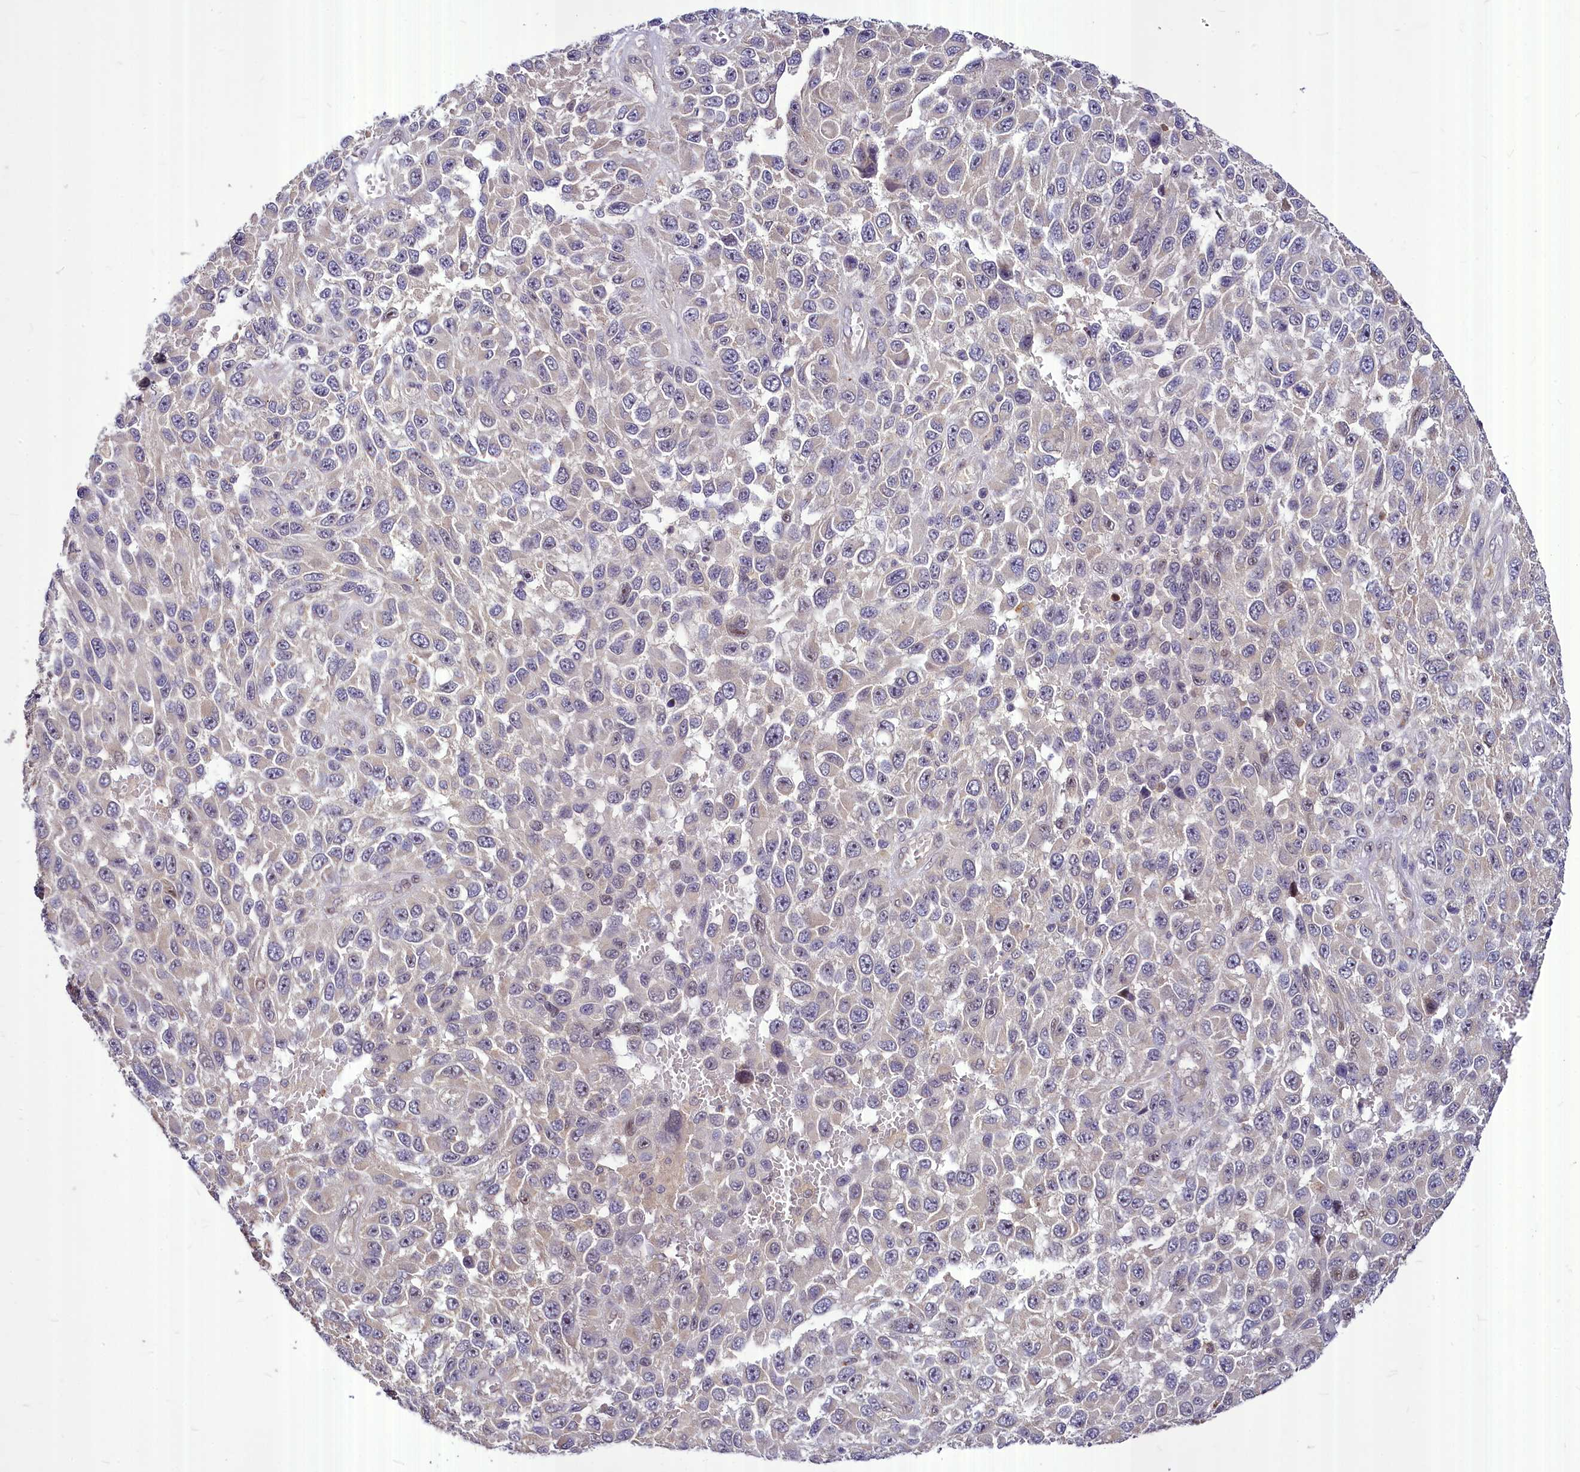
{"staining": {"intensity": "negative", "quantity": "none", "location": "none"}, "tissue": "melanoma", "cell_type": "Tumor cells", "image_type": "cancer", "snomed": [{"axis": "morphology", "description": "Normal tissue, NOS"}, {"axis": "morphology", "description": "Malignant melanoma, NOS"}, {"axis": "topography", "description": "Skin"}], "caption": "Melanoma was stained to show a protein in brown. There is no significant positivity in tumor cells. The staining is performed using DAB (3,3'-diaminobenzidine) brown chromogen with nuclei counter-stained in using hematoxylin.", "gene": "MAML2", "patient": {"sex": "female", "age": 96}}